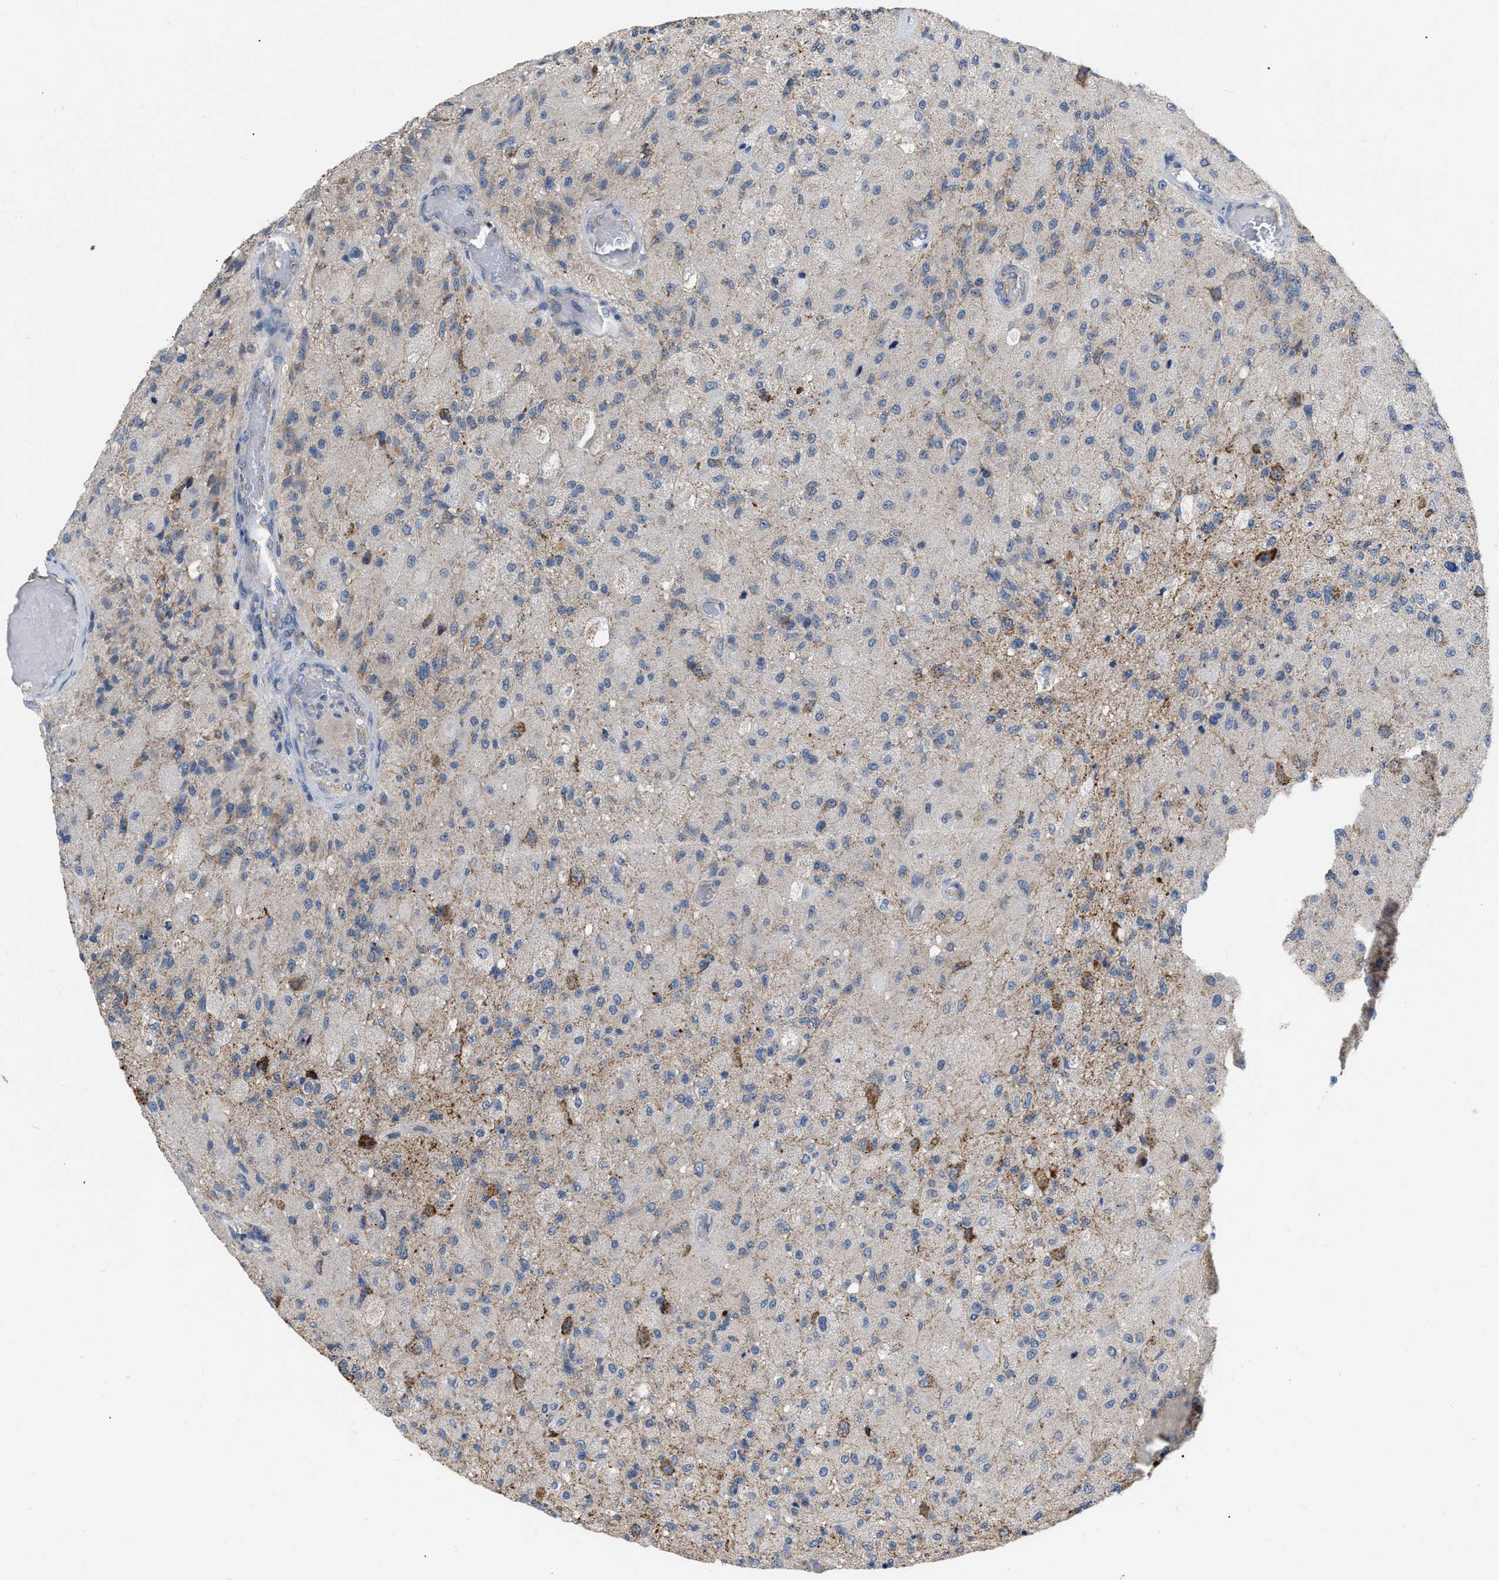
{"staining": {"intensity": "negative", "quantity": "none", "location": "none"}, "tissue": "glioma", "cell_type": "Tumor cells", "image_type": "cancer", "snomed": [{"axis": "morphology", "description": "Normal tissue, NOS"}, {"axis": "morphology", "description": "Glioma, malignant, High grade"}, {"axis": "topography", "description": "Cerebral cortex"}], "caption": "Immunohistochemistry of human malignant high-grade glioma exhibits no expression in tumor cells. The staining is performed using DAB brown chromogen with nuclei counter-stained in using hematoxylin.", "gene": "DDX56", "patient": {"sex": "male", "age": 77}}